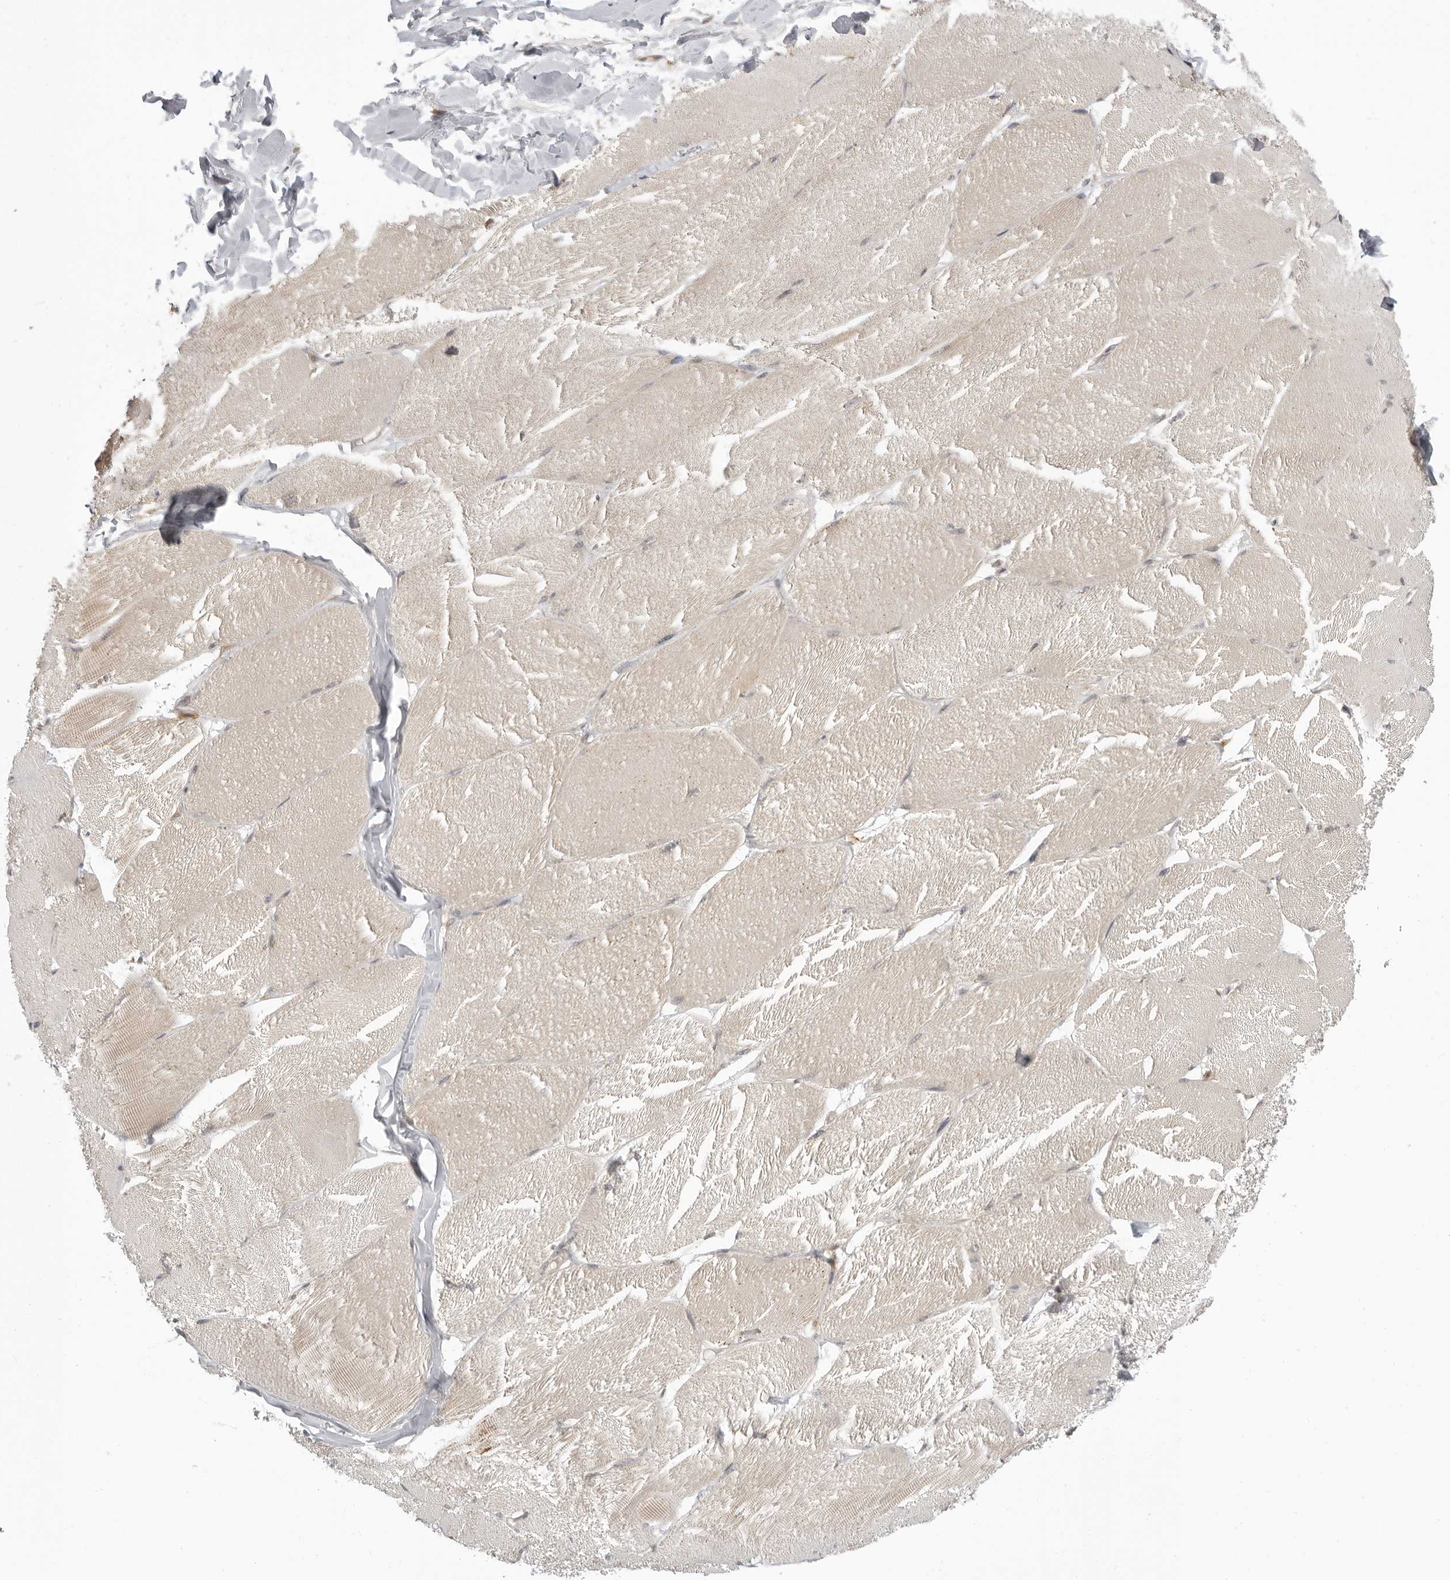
{"staining": {"intensity": "negative", "quantity": "none", "location": "none"}, "tissue": "skeletal muscle", "cell_type": "Myocytes", "image_type": "normal", "snomed": [{"axis": "morphology", "description": "Normal tissue, NOS"}, {"axis": "topography", "description": "Skin"}, {"axis": "topography", "description": "Skeletal muscle"}], "caption": "Immunohistochemistry of normal human skeletal muscle shows no expression in myocytes. (DAB immunohistochemistry (IHC) visualized using brightfield microscopy, high magnification).", "gene": "PRRC2A", "patient": {"sex": "male", "age": 83}}